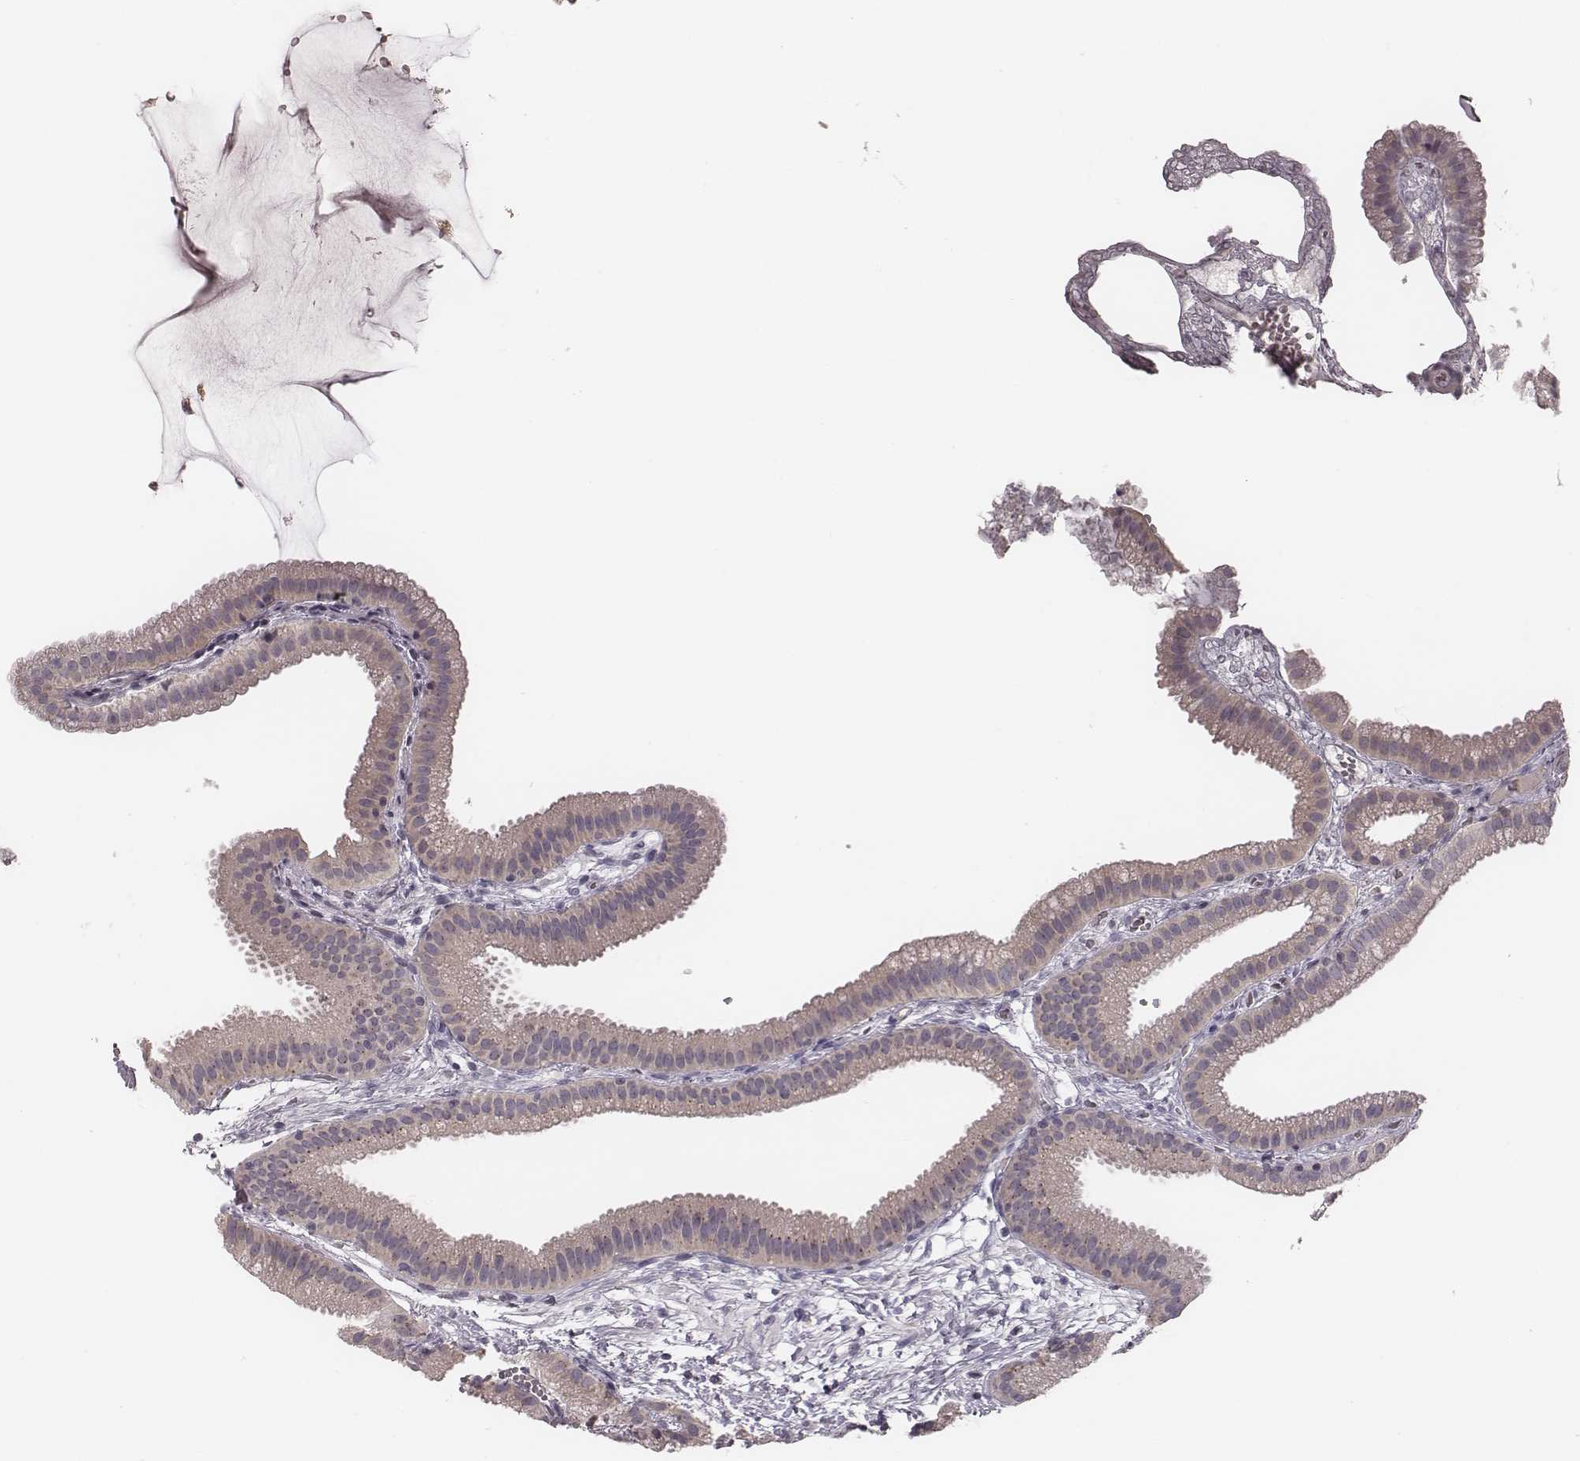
{"staining": {"intensity": "negative", "quantity": "none", "location": "none"}, "tissue": "gallbladder", "cell_type": "Glandular cells", "image_type": "normal", "snomed": [{"axis": "morphology", "description": "Normal tissue, NOS"}, {"axis": "topography", "description": "Gallbladder"}], "caption": "Human gallbladder stained for a protein using immunohistochemistry (IHC) demonstrates no staining in glandular cells.", "gene": "P2RX5", "patient": {"sex": "female", "age": 63}}